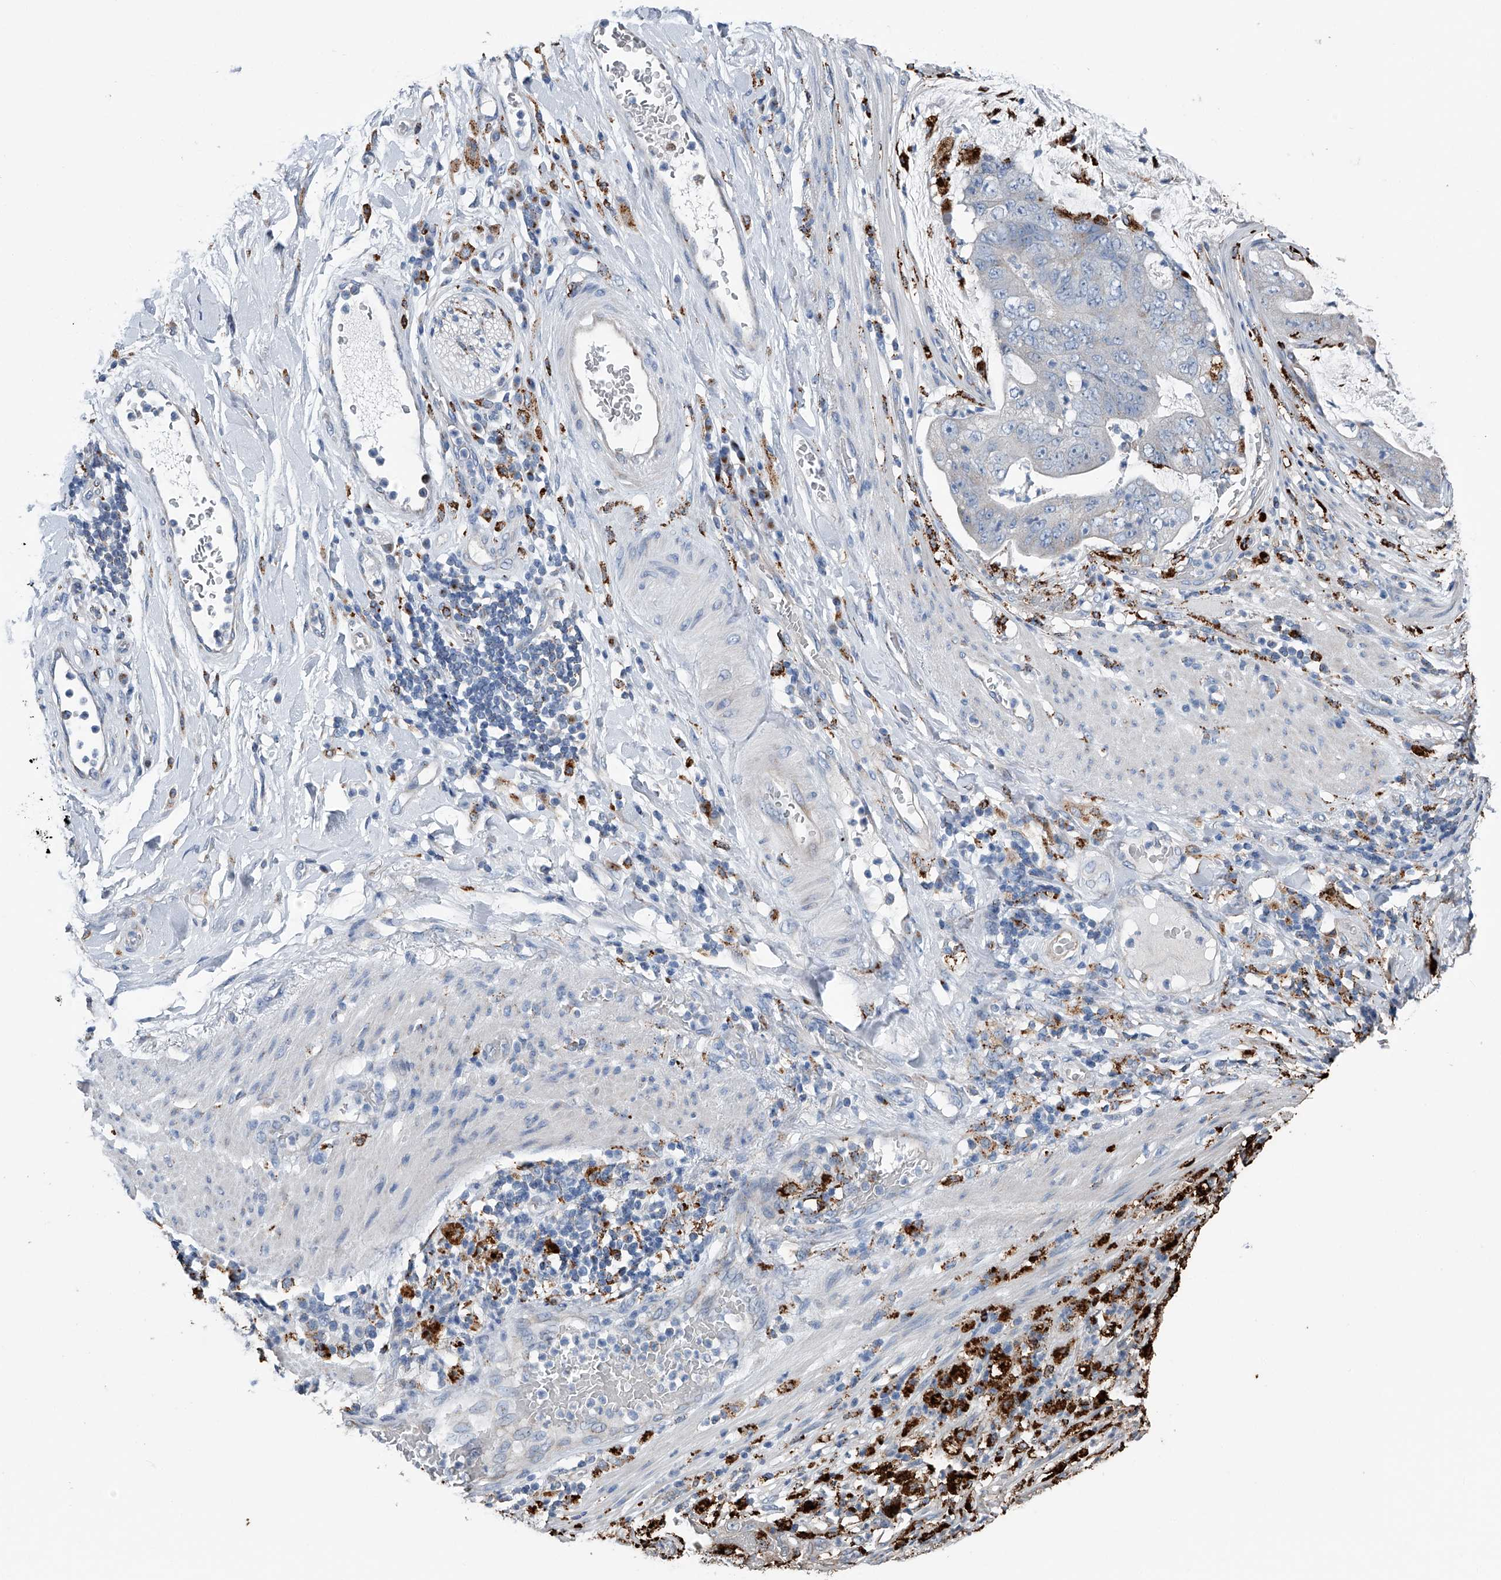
{"staining": {"intensity": "negative", "quantity": "none", "location": "none"}, "tissue": "stomach cancer", "cell_type": "Tumor cells", "image_type": "cancer", "snomed": [{"axis": "morphology", "description": "Adenocarcinoma, NOS"}, {"axis": "topography", "description": "Stomach"}], "caption": "Immunohistochemistry micrograph of human stomach cancer (adenocarcinoma) stained for a protein (brown), which exhibits no positivity in tumor cells. (Immunohistochemistry, brightfield microscopy, high magnification).", "gene": "ZNF772", "patient": {"sex": "female", "age": 73}}